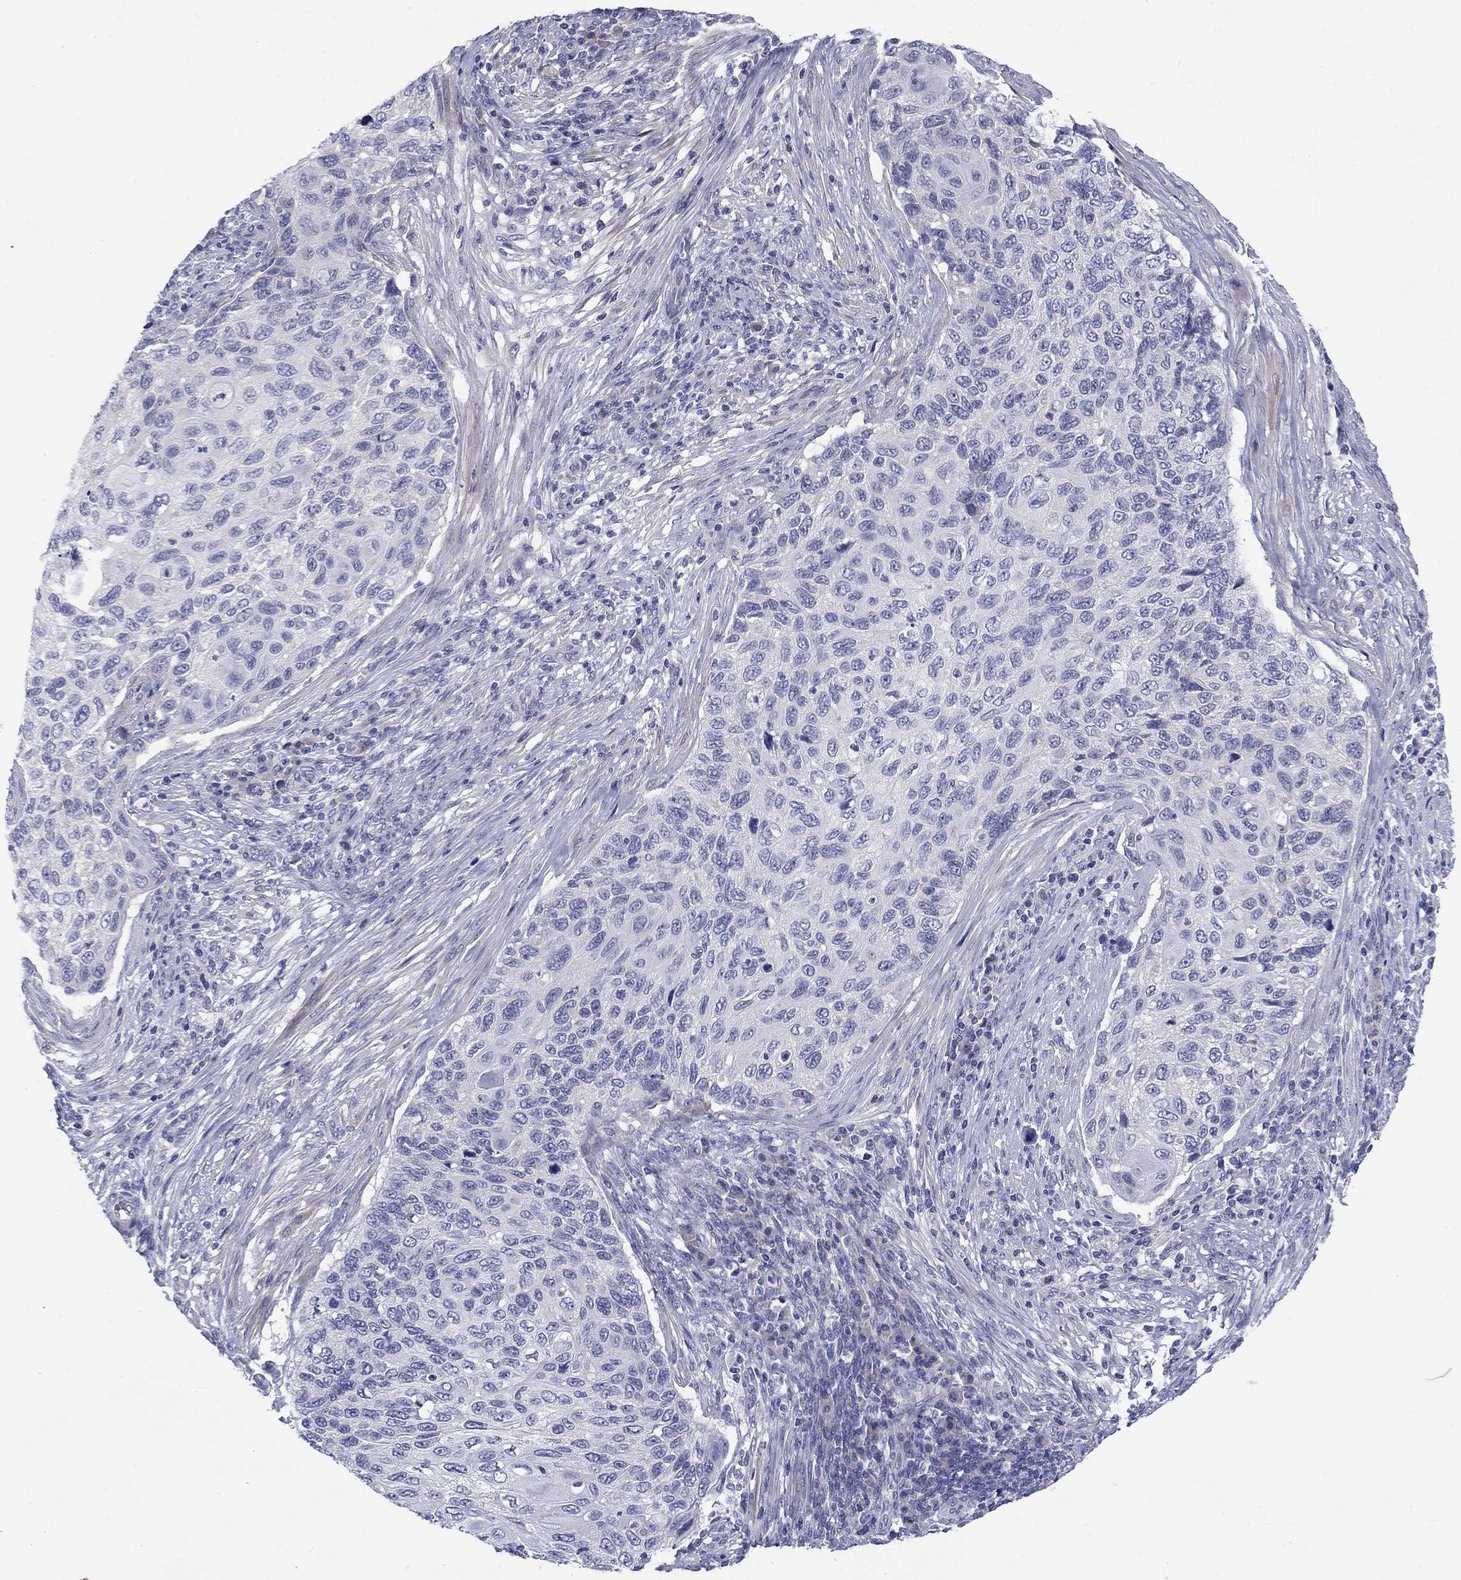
{"staining": {"intensity": "negative", "quantity": "none", "location": "none"}, "tissue": "cervical cancer", "cell_type": "Tumor cells", "image_type": "cancer", "snomed": [{"axis": "morphology", "description": "Squamous cell carcinoma, NOS"}, {"axis": "topography", "description": "Cervix"}], "caption": "High magnification brightfield microscopy of cervical squamous cell carcinoma stained with DAB (brown) and counterstained with hematoxylin (blue): tumor cells show no significant positivity.", "gene": "CACNA1A", "patient": {"sex": "female", "age": 70}}